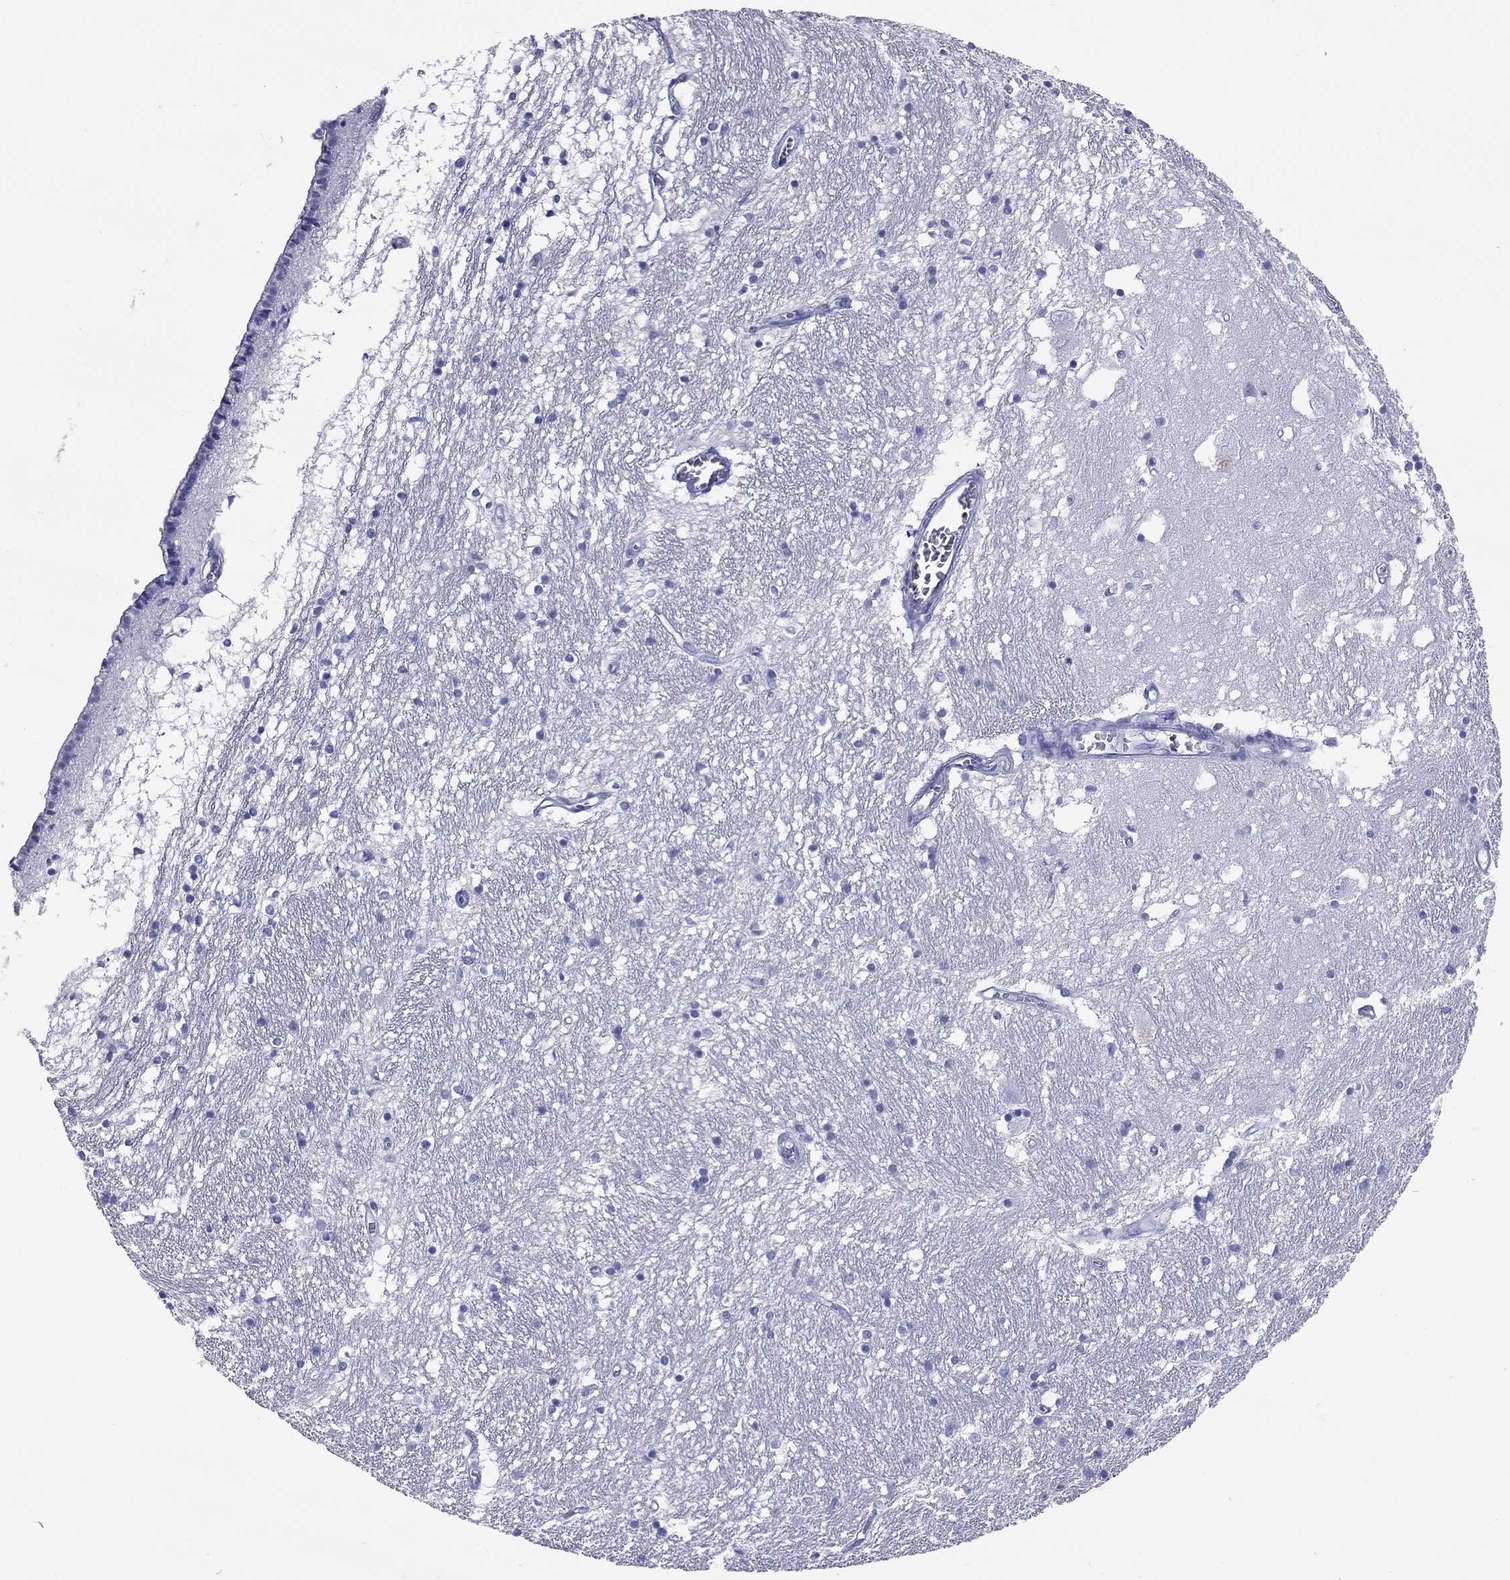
{"staining": {"intensity": "negative", "quantity": "none", "location": "none"}, "tissue": "caudate", "cell_type": "Glial cells", "image_type": "normal", "snomed": [{"axis": "morphology", "description": "Normal tissue, NOS"}, {"axis": "topography", "description": "Lateral ventricle wall"}], "caption": "Immunohistochemistry photomicrograph of normal caudate stained for a protein (brown), which reveals no staining in glial cells. The staining was performed using DAB to visualize the protein expression in brown, while the nuclei were stained in blue with hematoxylin (Magnification: 20x).", "gene": "DPY19L2", "patient": {"sex": "female", "age": 71}}